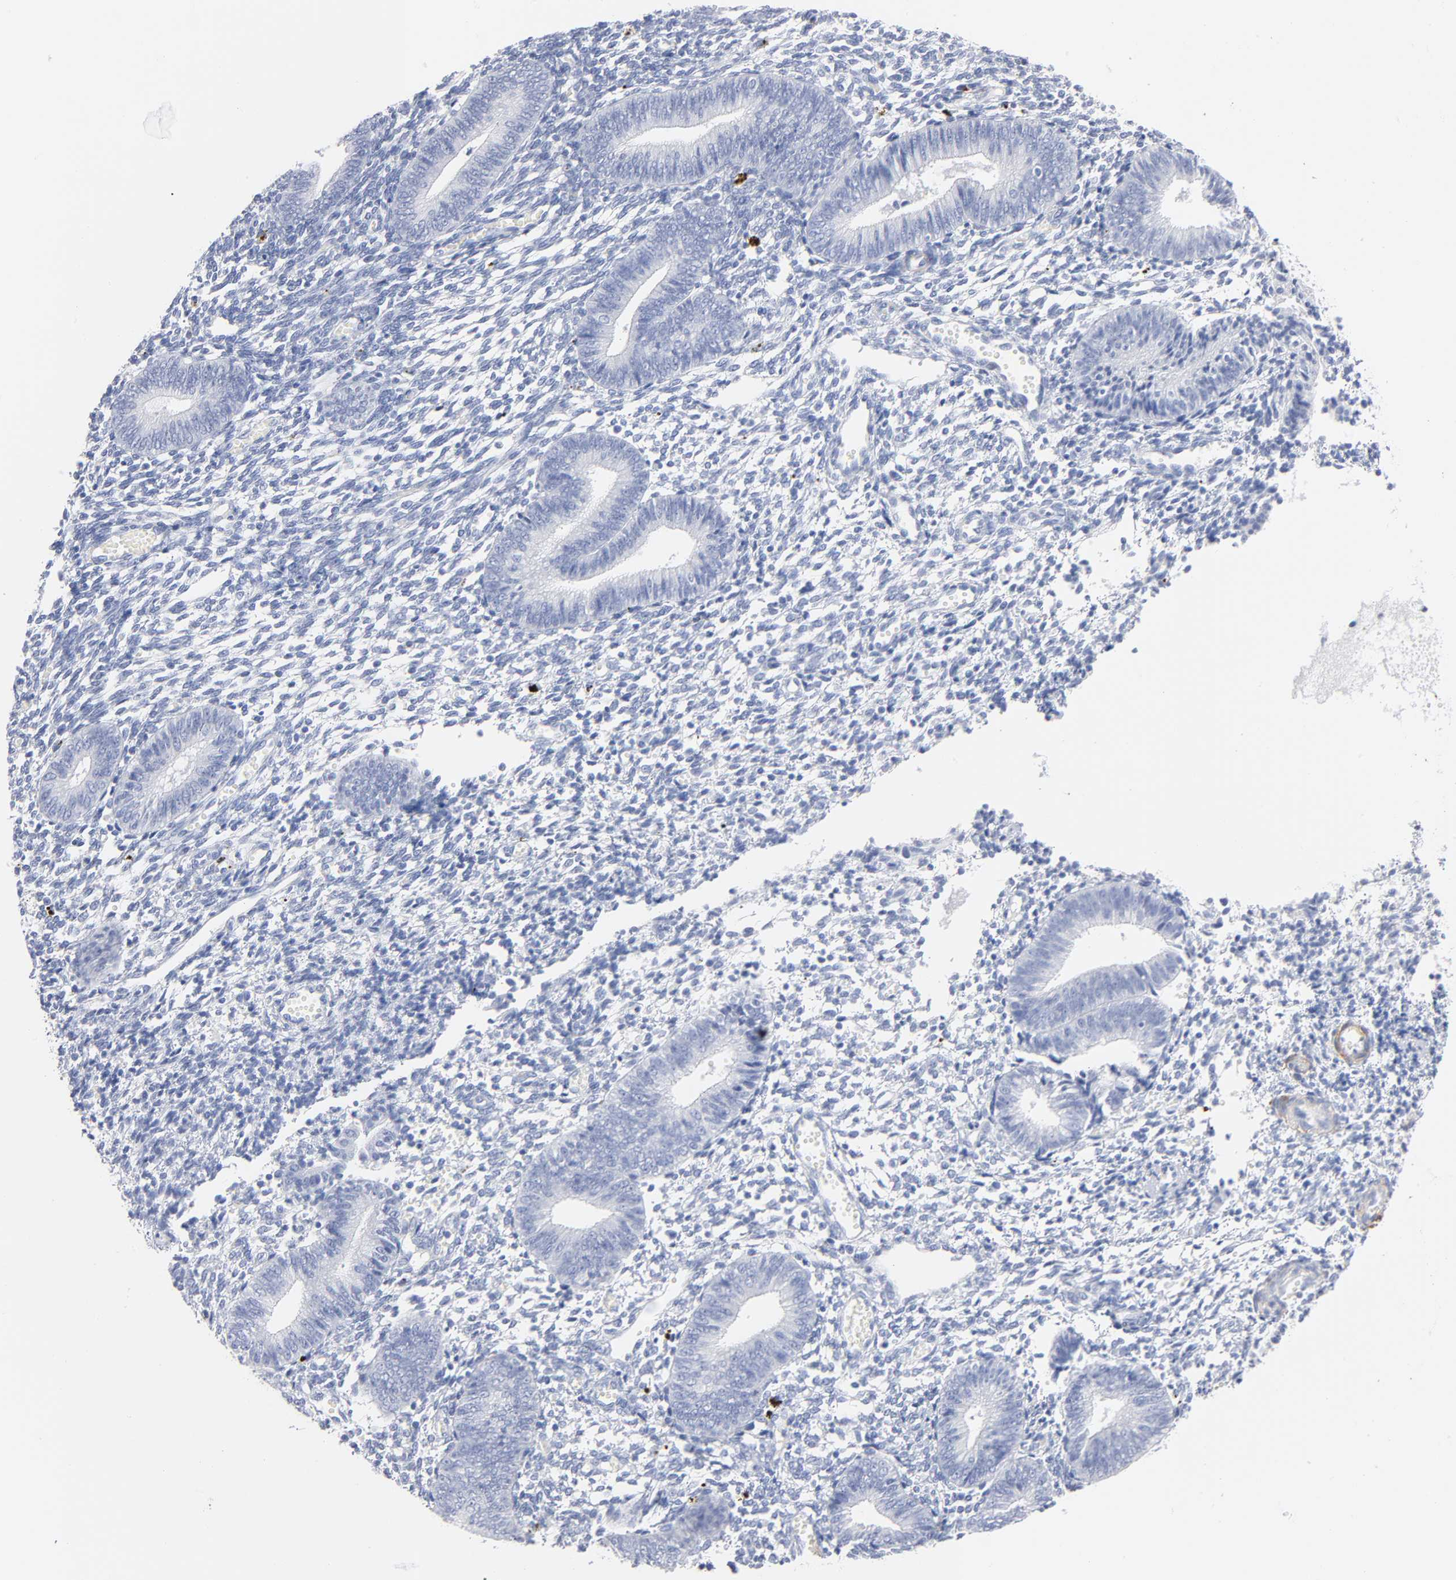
{"staining": {"intensity": "negative", "quantity": "none", "location": "none"}, "tissue": "endometrium", "cell_type": "Cells in endometrial stroma", "image_type": "normal", "snomed": [{"axis": "morphology", "description": "Normal tissue, NOS"}, {"axis": "topography", "description": "Uterus"}, {"axis": "topography", "description": "Endometrium"}], "caption": "The micrograph exhibits no staining of cells in endometrial stroma in normal endometrium. (DAB IHC, high magnification).", "gene": "AGTR1", "patient": {"sex": "female", "age": 33}}